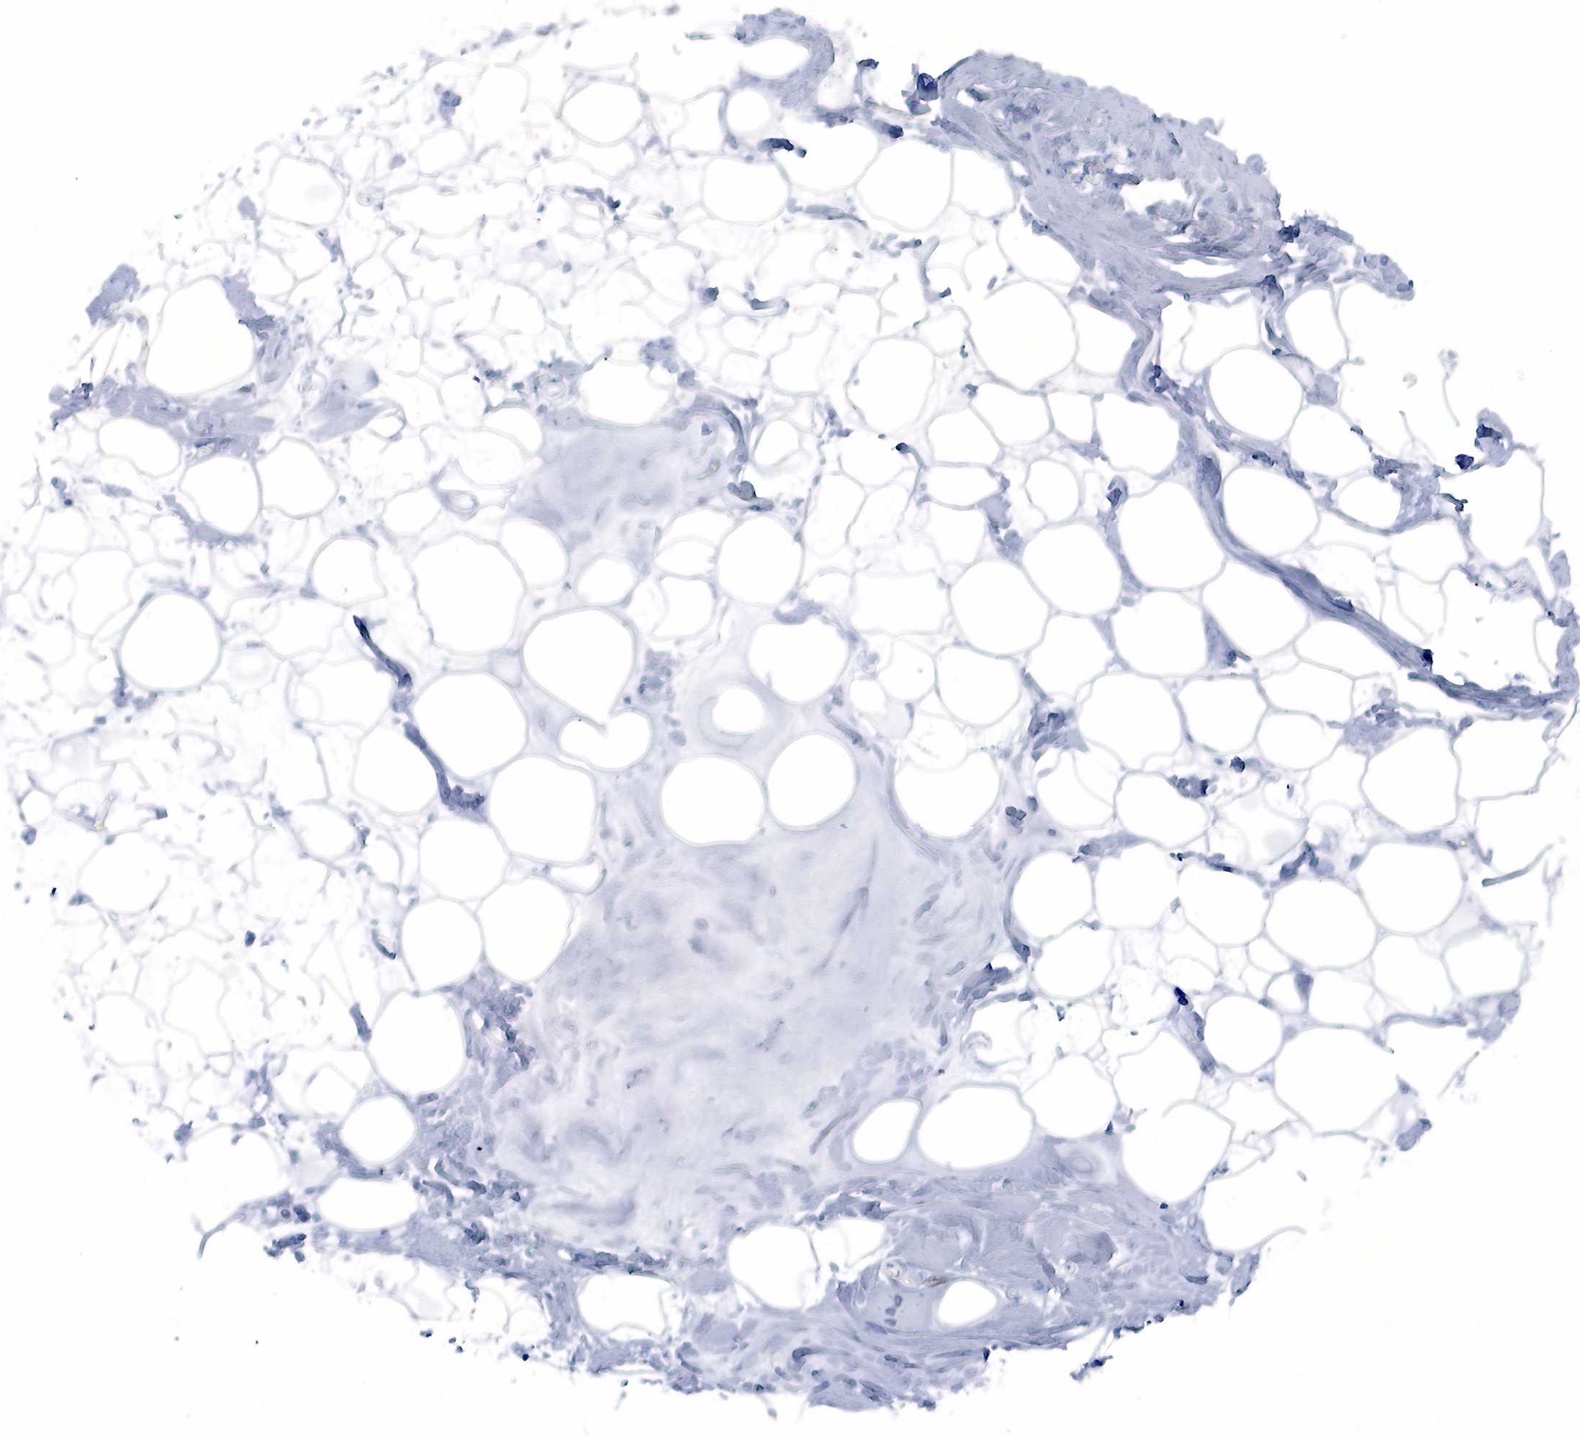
{"staining": {"intensity": "negative", "quantity": "none", "location": "none"}, "tissue": "adipose tissue", "cell_type": "Adipocytes", "image_type": "normal", "snomed": [{"axis": "morphology", "description": "Normal tissue, NOS"}, {"axis": "topography", "description": "Breast"}], "caption": "Immunohistochemistry histopathology image of unremarkable adipose tissue: human adipose tissue stained with DAB (3,3'-diaminobenzidine) shows no significant protein positivity in adipocytes. The staining was performed using DAB (3,3'-diaminobenzidine) to visualize the protein expression in brown, while the nuclei were stained in blue with hematoxylin (Magnification: 20x).", "gene": "FUT4", "patient": {"sex": "female", "age": 44}}